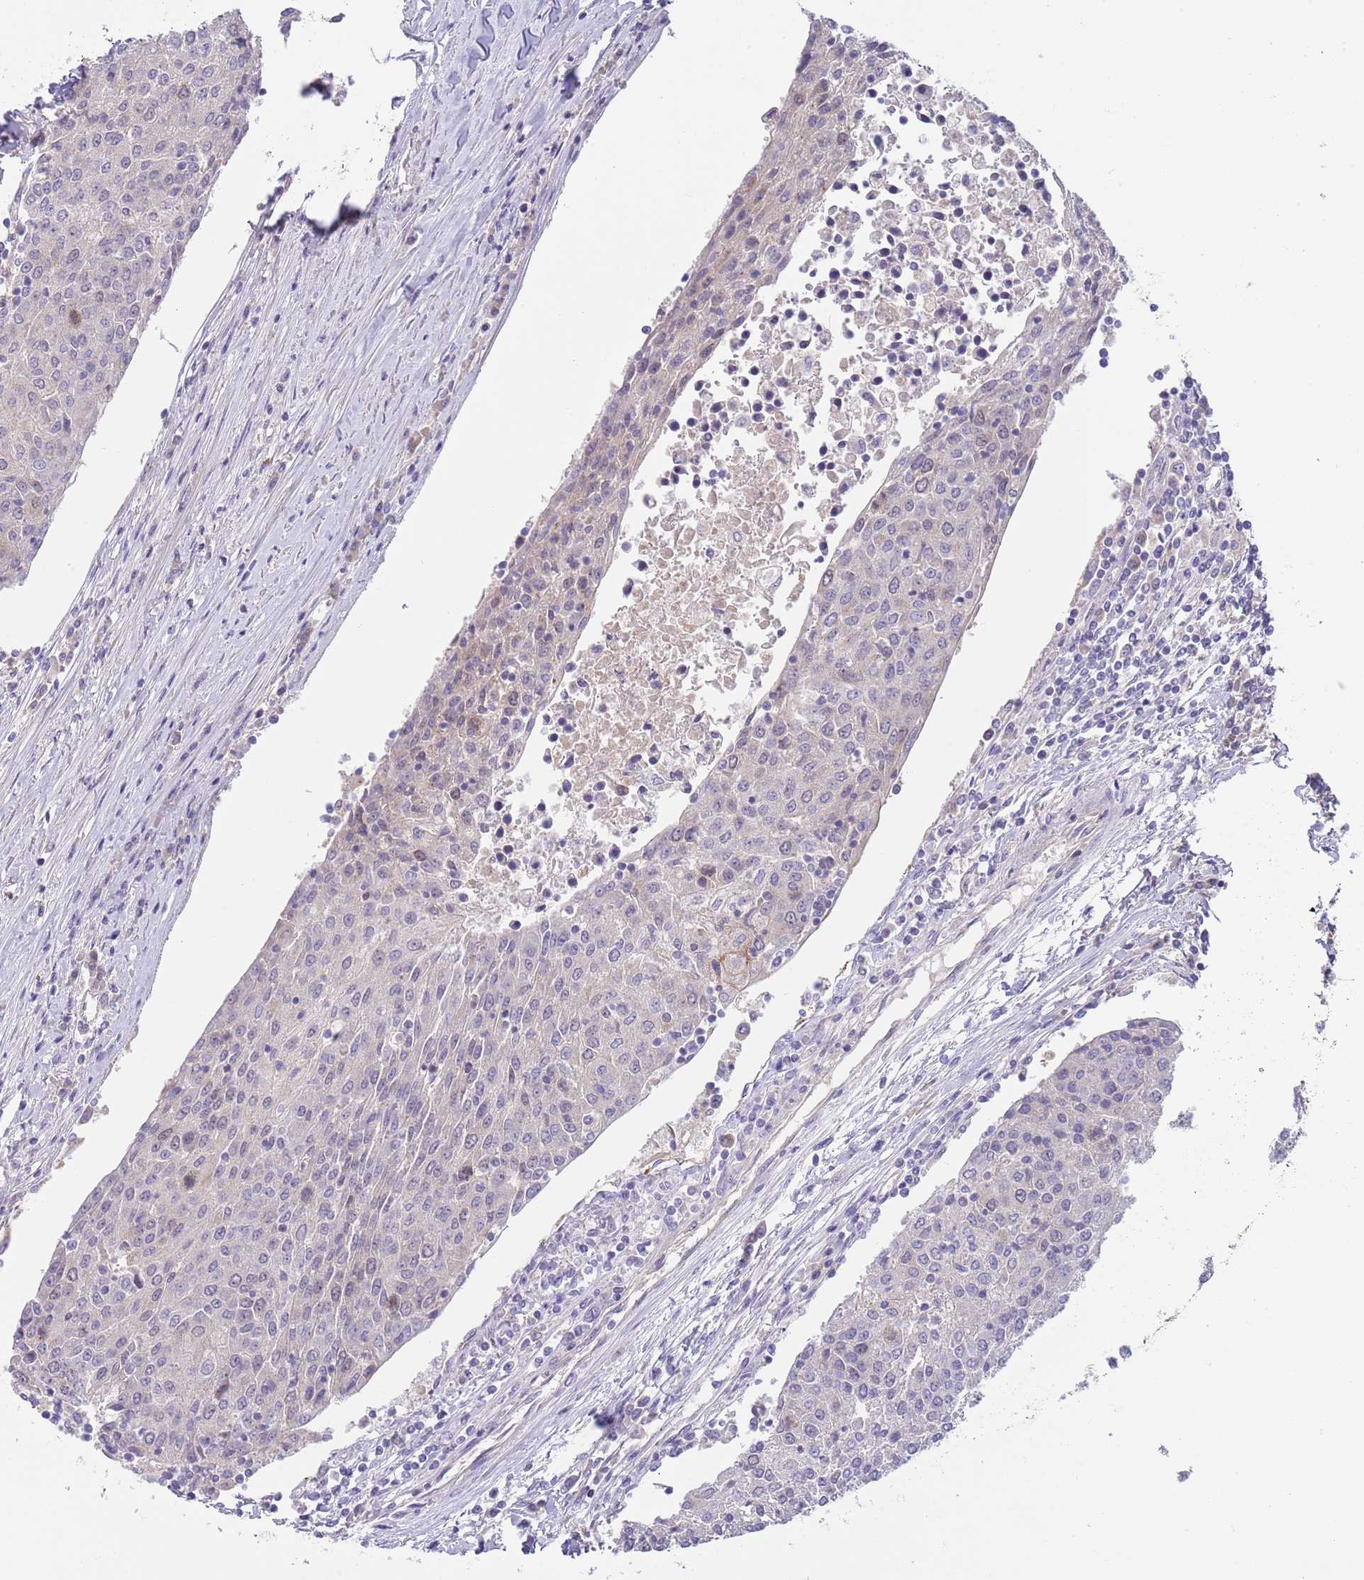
{"staining": {"intensity": "negative", "quantity": "none", "location": "none"}, "tissue": "urothelial cancer", "cell_type": "Tumor cells", "image_type": "cancer", "snomed": [{"axis": "morphology", "description": "Urothelial carcinoma, High grade"}, {"axis": "topography", "description": "Urinary bladder"}], "caption": "There is no significant expression in tumor cells of urothelial cancer.", "gene": "PIMREG", "patient": {"sex": "female", "age": 85}}